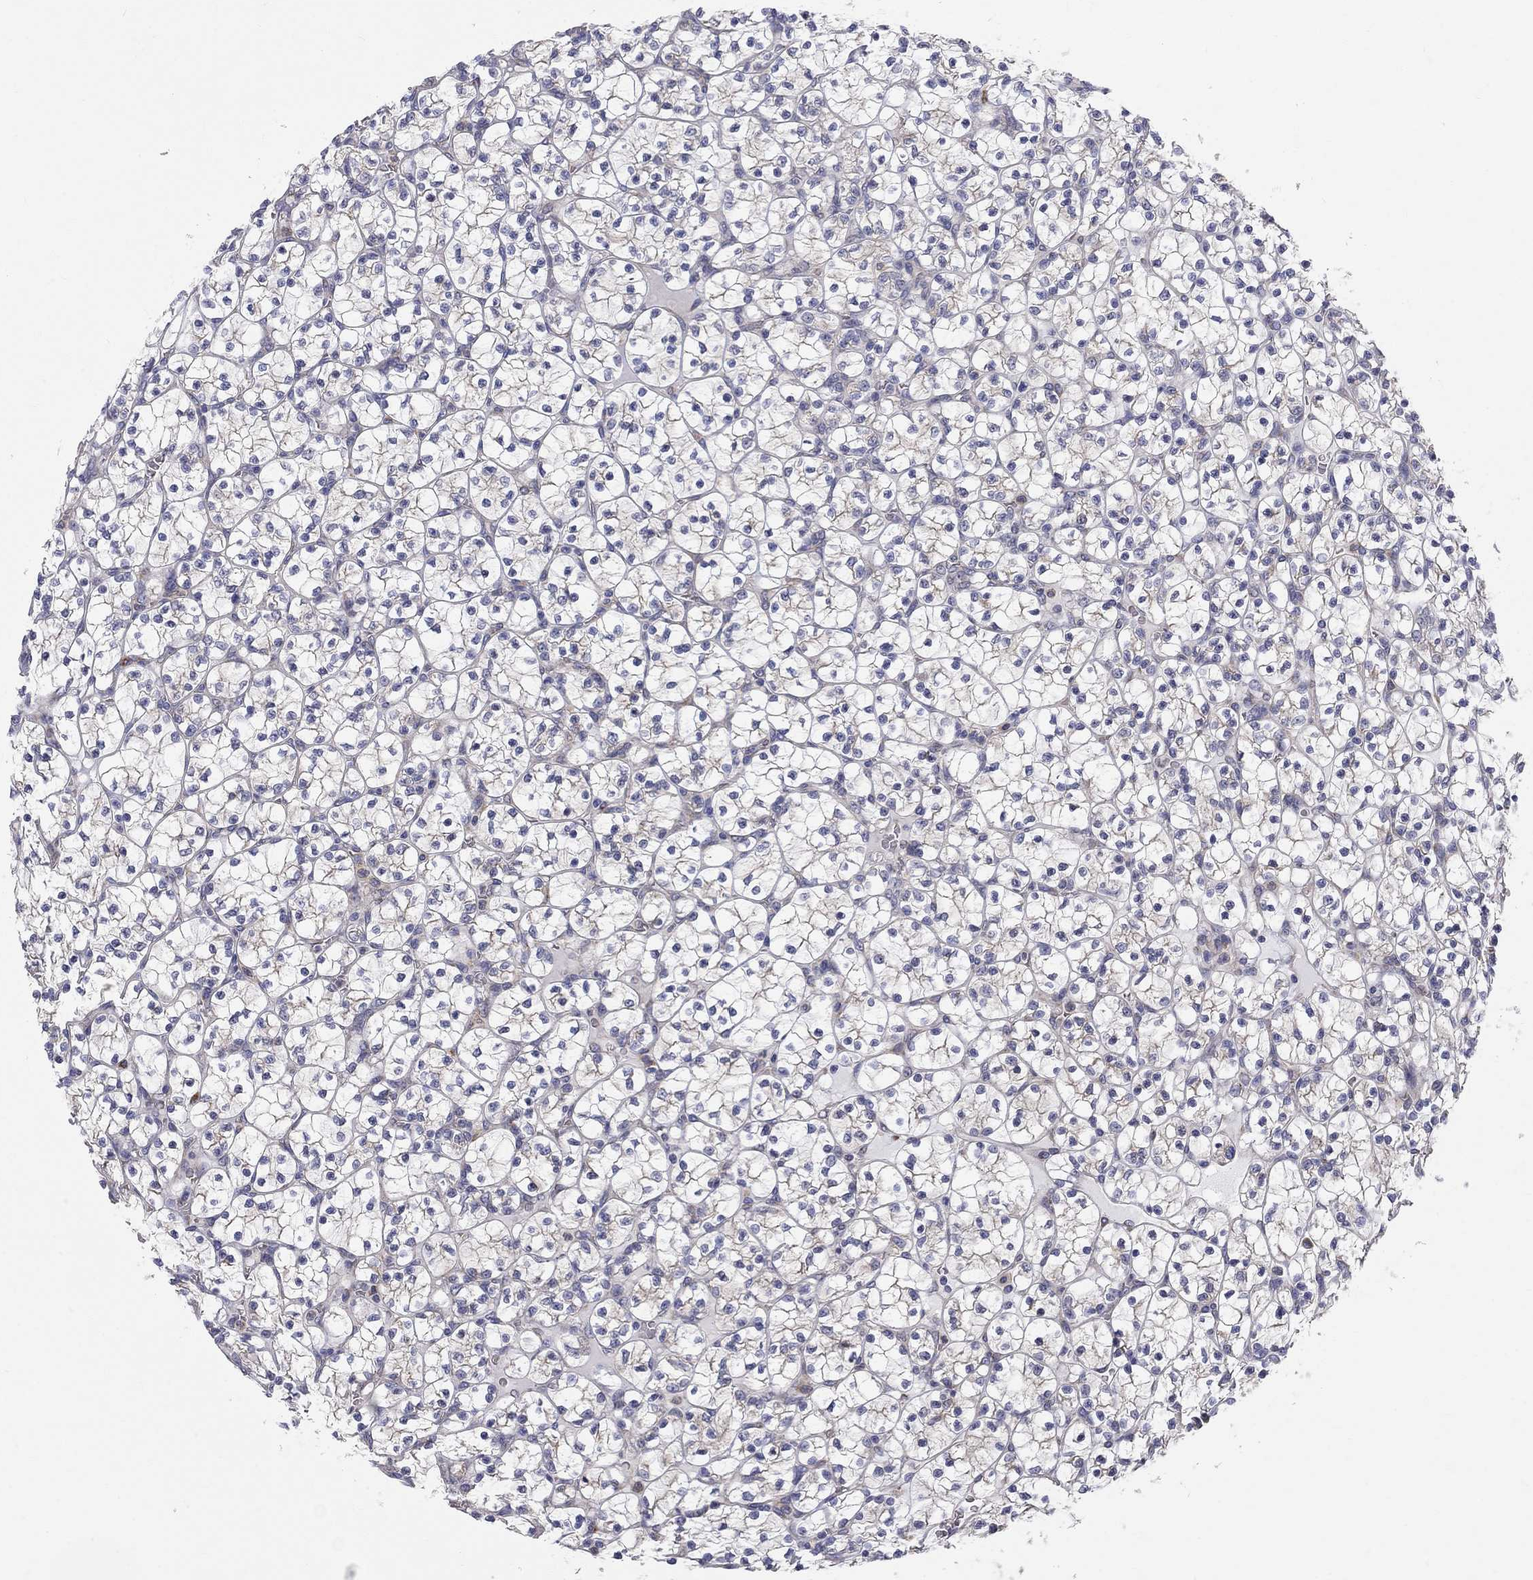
{"staining": {"intensity": "weak", "quantity": "<25%", "location": "cytoplasmic/membranous"}, "tissue": "renal cancer", "cell_type": "Tumor cells", "image_type": "cancer", "snomed": [{"axis": "morphology", "description": "Adenocarcinoma, NOS"}, {"axis": "topography", "description": "Kidney"}], "caption": "Tumor cells show no significant protein expression in renal adenocarcinoma.", "gene": "CASTOR1", "patient": {"sex": "female", "age": 89}}